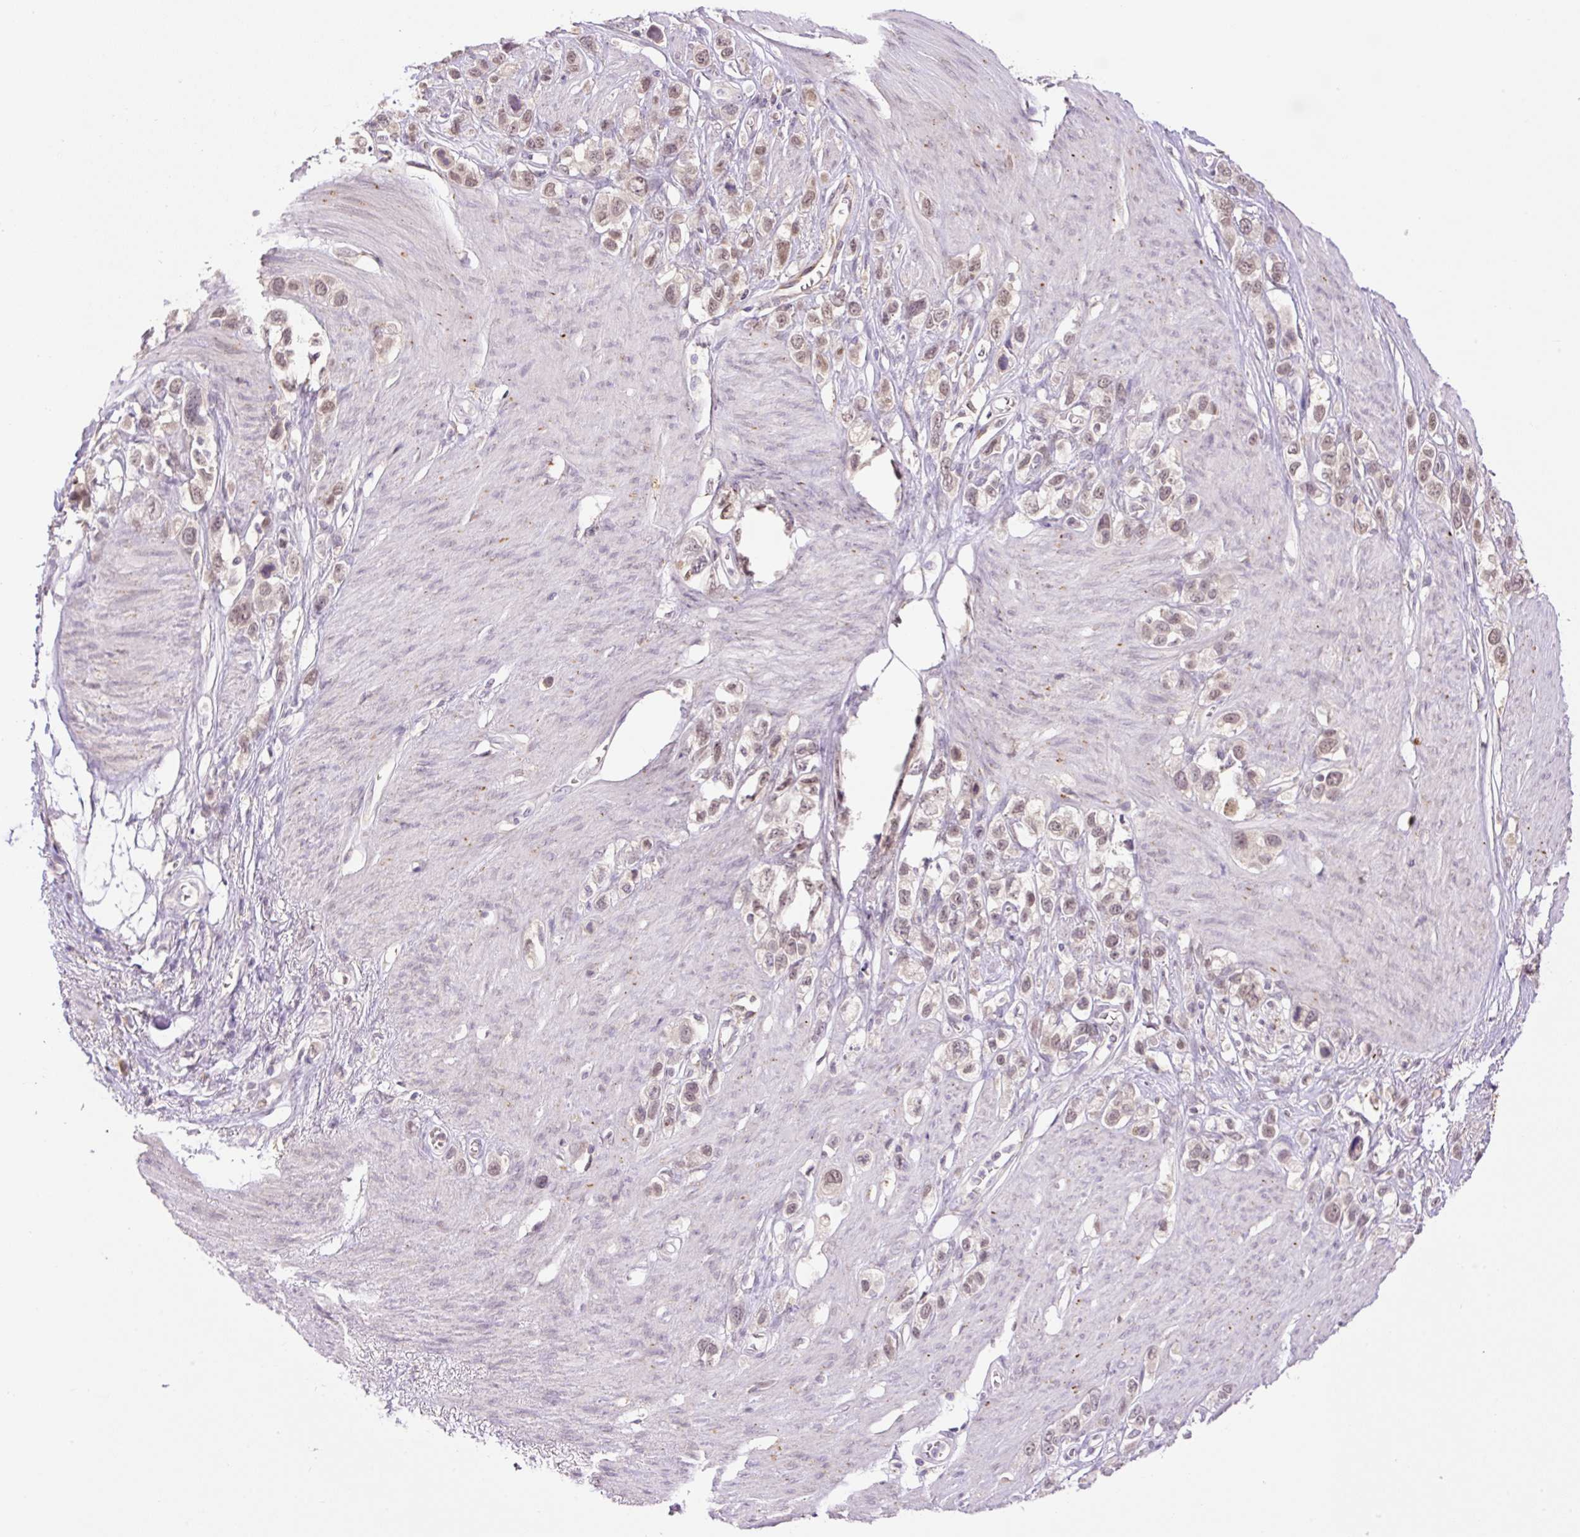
{"staining": {"intensity": "weak", "quantity": ">75%", "location": "nuclear"}, "tissue": "stomach cancer", "cell_type": "Tumor cells", "image_type": "cancer", "snomed": [{"axis": "morphology", "description": "Adenocarcinoma, NOS"}, {"axis": "topography", "description": "Stomach"}], "caption": "Immunohistochemical staining of human adenocarcinoma (stomach) demonstrates low levels of weak nuclear positivity in about >75% of tumor cells. (brown staining indicates protein expression, while blue staining denotes nuclei).", "gene": "HABP4", "patient": {"sex": "female", "age": 65}}